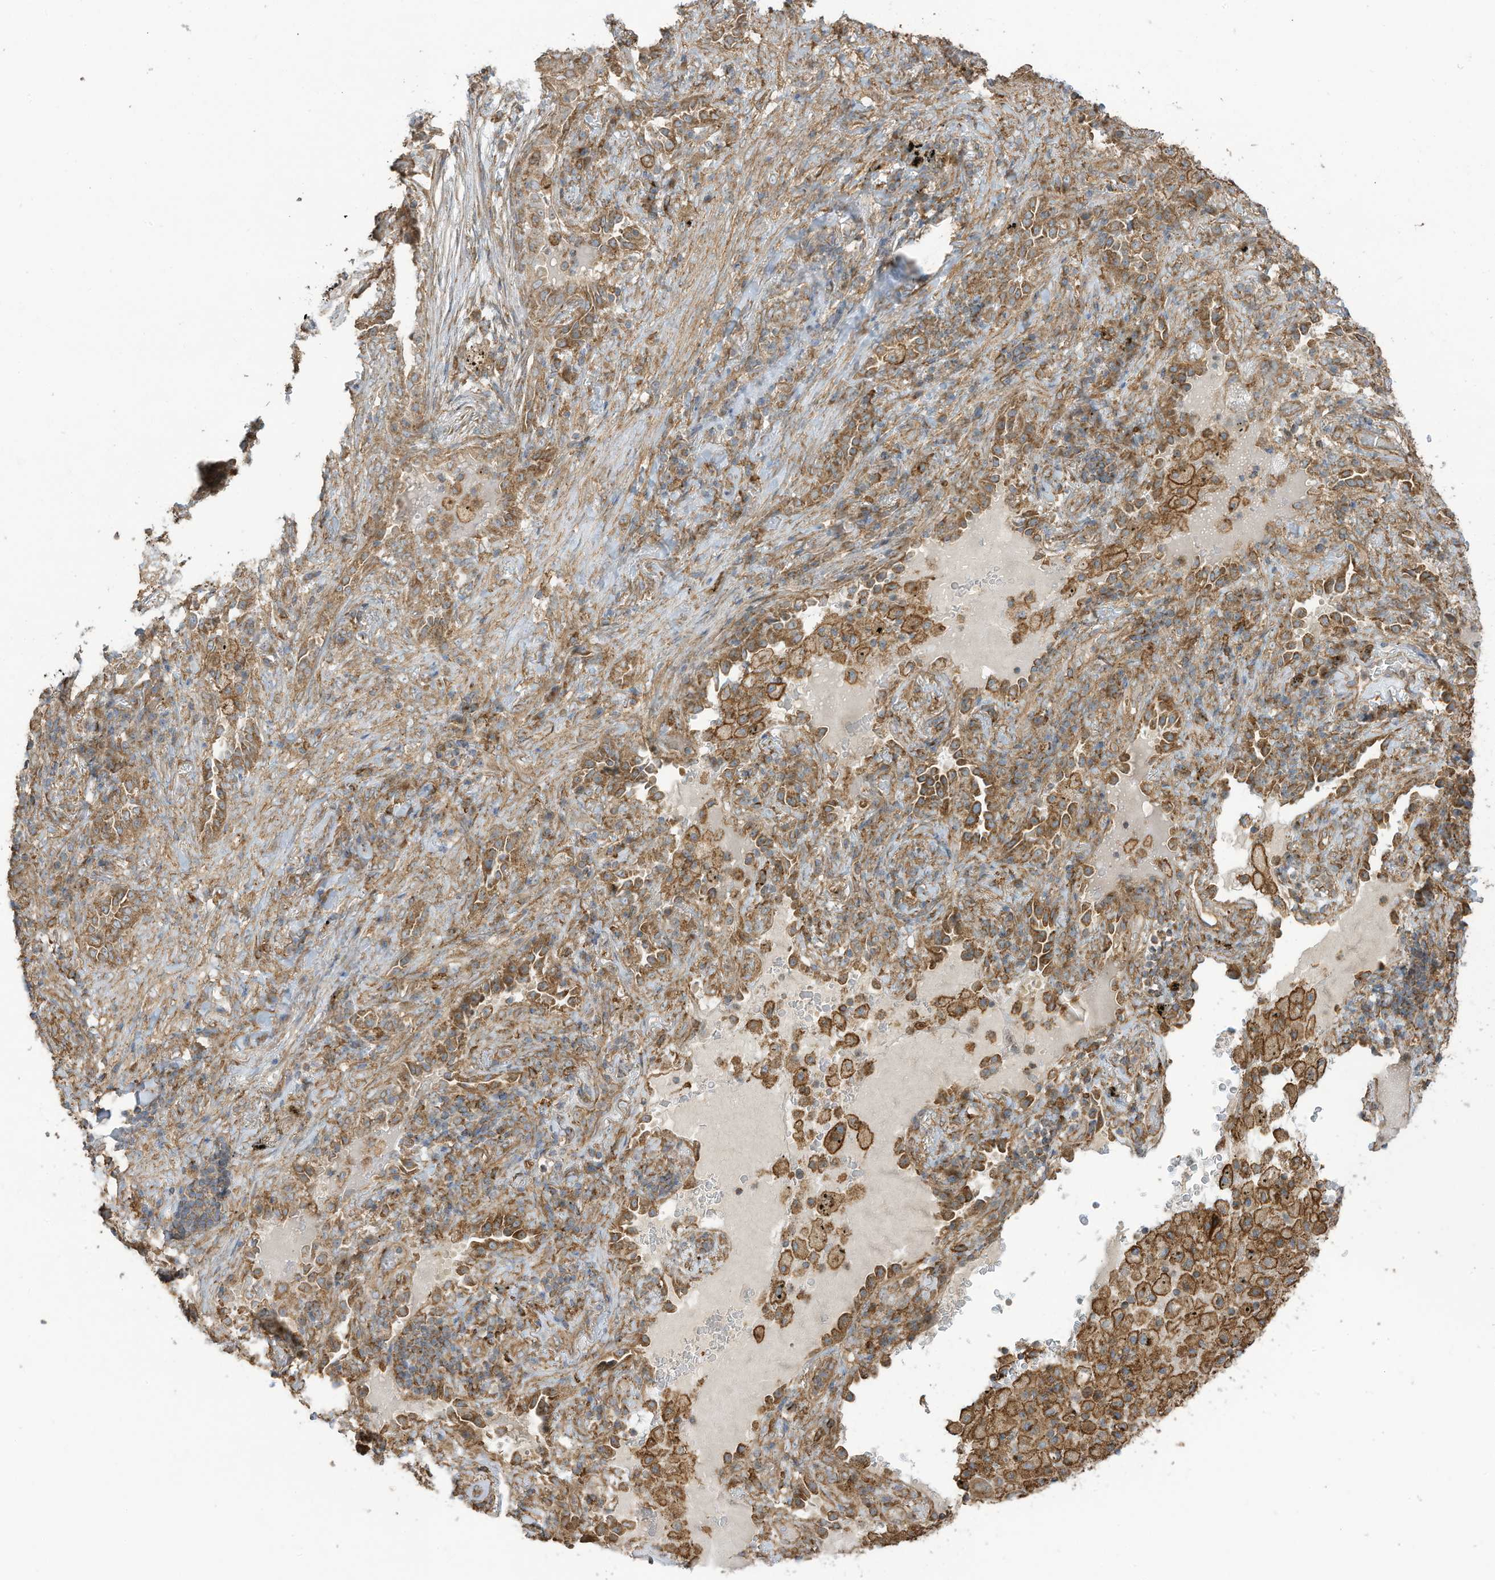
{"staining": {"intensity": "moderate", "quantity": ">75%", "location": "cytoplasmic/membranous"}, "tissue": "lung cancer", "cell_type": "Tumor cells", "image_type": "cancer", "snomed": [{"axis": "morphology", "description": "Squamous cell carcinoma, NOS"}, {"axis": "topography", "description": "Lung"}], "caption": "Immunohistochemical staining of lung cancer demonstrates moderate cytoplasmic/membranous protein staining in about >75% of tumor cells. Using DAB (brown) and hematoxylin (blue) stains, captured at high magnification using brightfield microscopy.", "gene": "CGAS", "patient": {"sex": "female", "age": 63}}